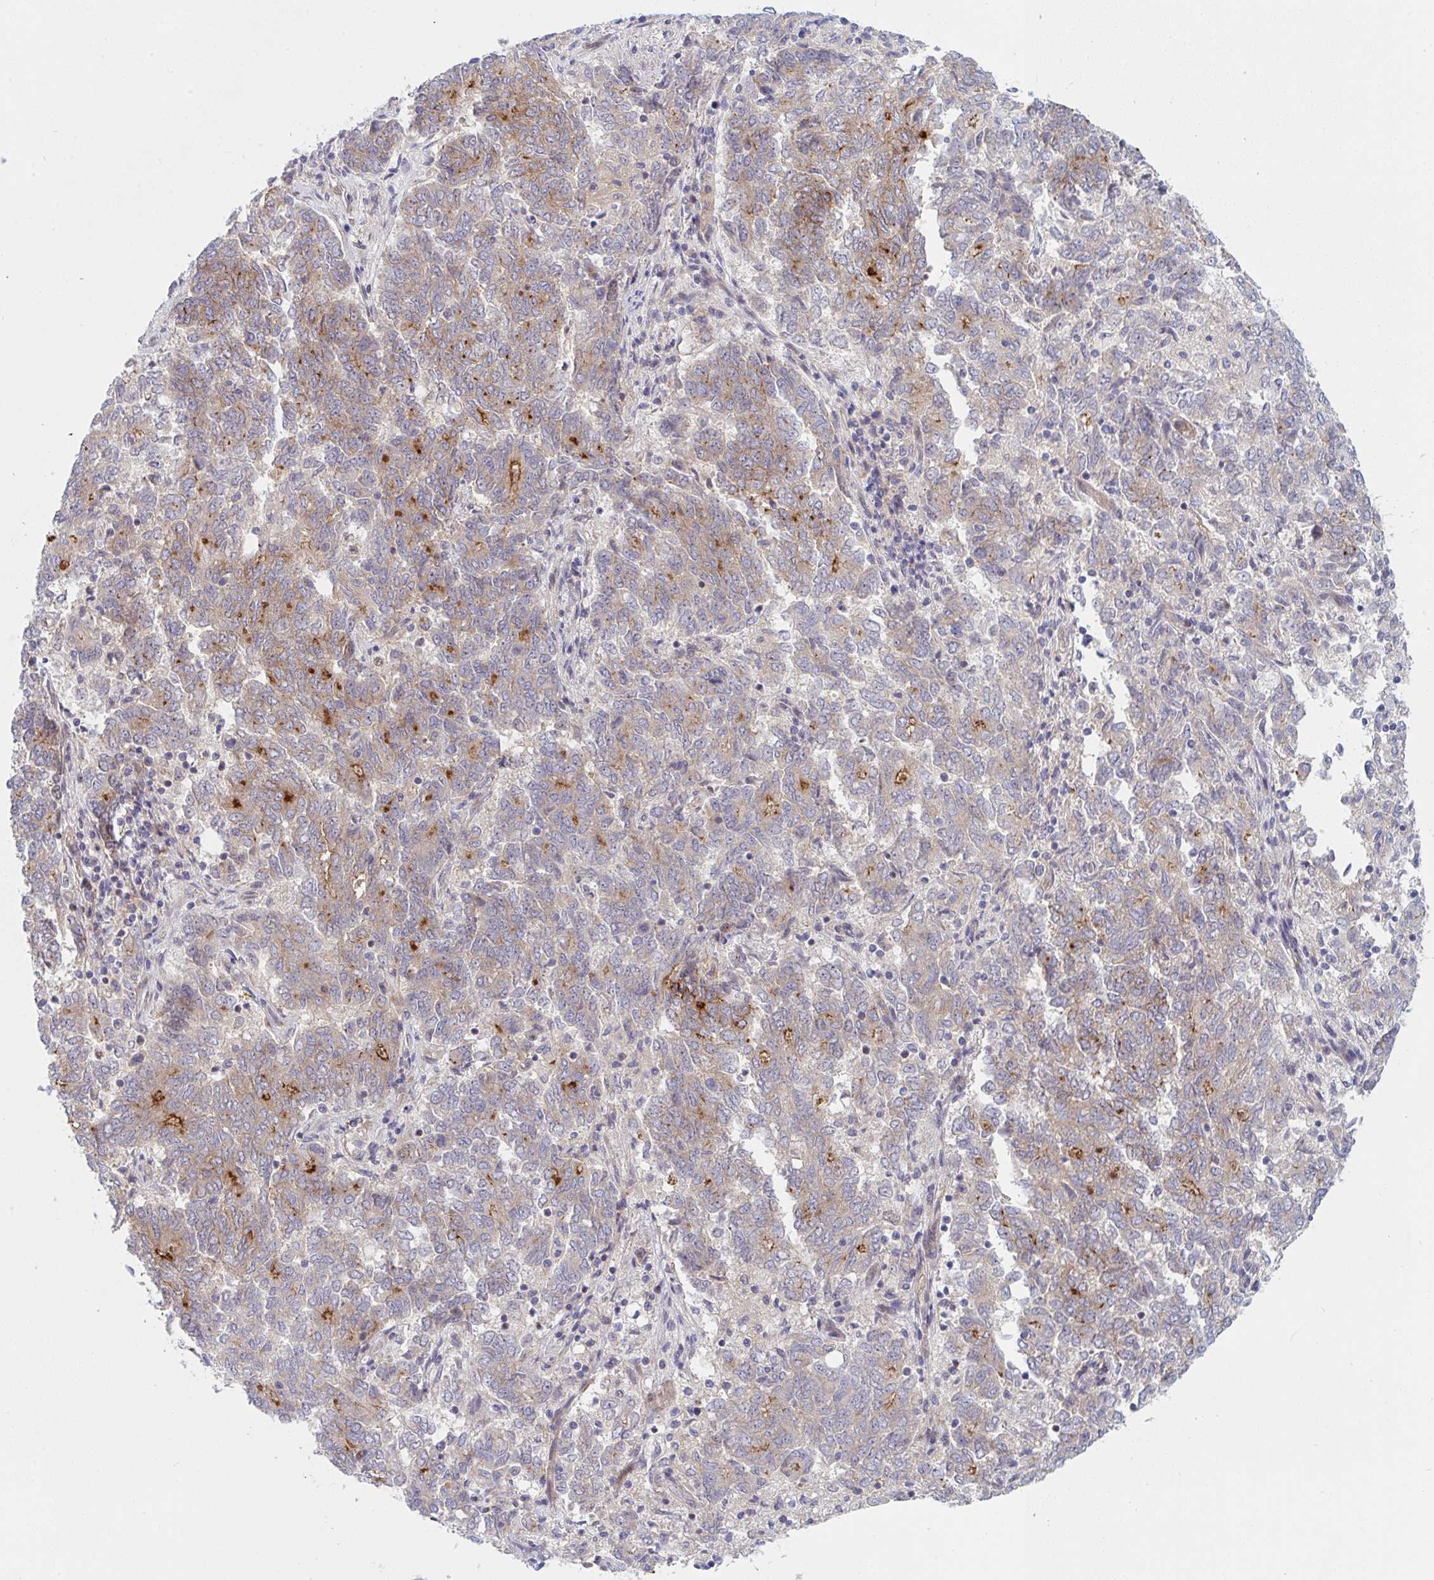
{"staining": {"intensity": "moderate", "quantity": "25%-75%", "location": "cytoplasmic/membranous"}, "tissue": "endometrial cancer", "cell_type": "Tumor cells", "image_type": "cancer", "snomed": [{"axis": "morphology", "description": "Adenocarcinoma, NOS"}, {"axis": "topography", "description": "Endometrium"}], "caption": "Adenocarcinoma (endometrial) stained for a protein reveals moderate cytoplasmic/membranous positivity in tumor cells. (Stains: DAB in brown, nuclei in blue, Microscopy: brightfield microscopy at high magnification).", "gene": "TNFSF4", "patient": {"sex": "female", "age": 80}}